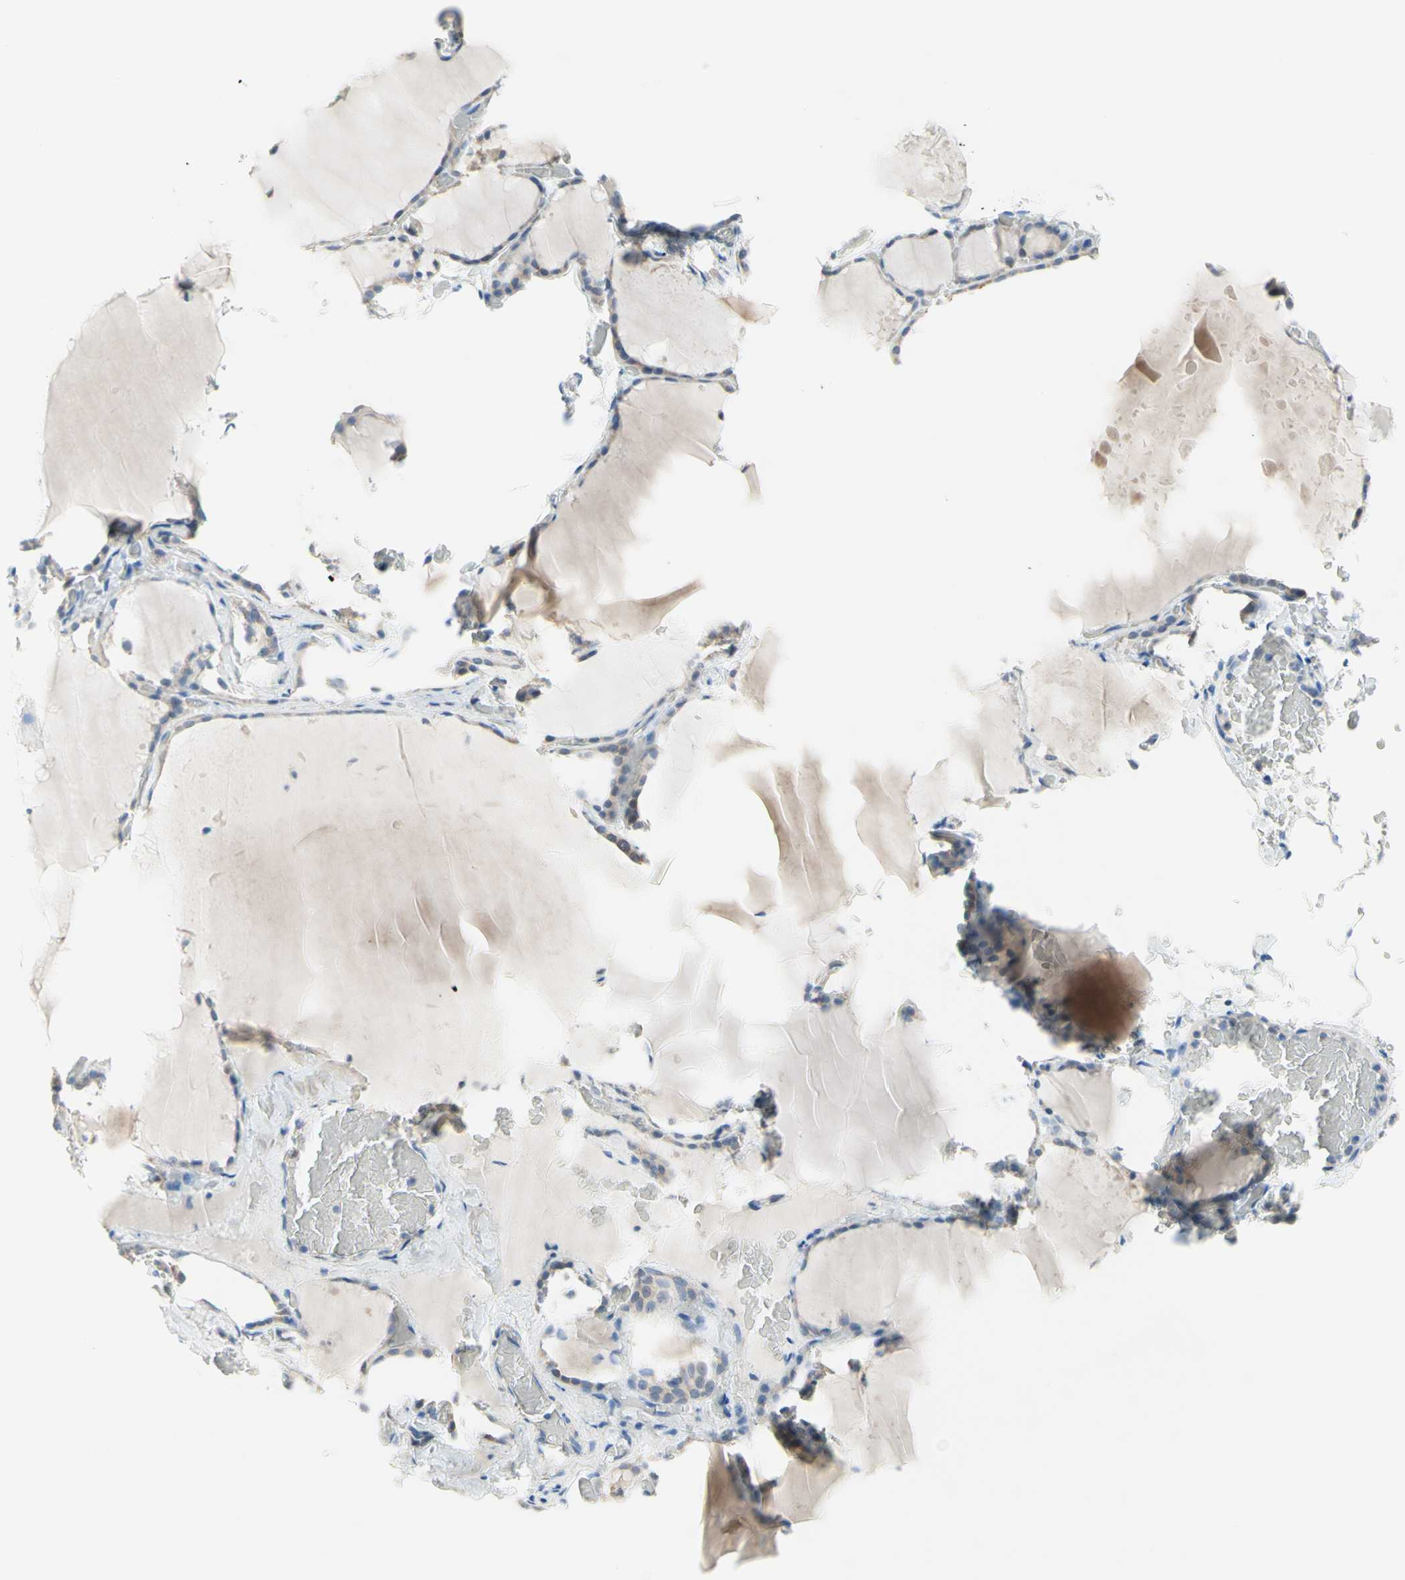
{"staining": {"intensity": "weak", "quantity": ">75%", "location": "cytoplasmic/membranous"}, "tissue": "thyroid gland", "cell_type": "Glandular cells", "image_type": "normal", "snomed": [{"axis": "morphology", "description": "Normal tissue, NOS"}, {"axis": "topography", "description": "Thyroid gland"}], "caption": "Immunohistochemical staining of unremarkable thyroid gland shows >75% levels of weak cytoplasmic/membranous protein staining in approximately >75% of glandular cells. The staining was performed using DAB (3,3'-diaminobenzidine), with brown indicating positive protein expression. Nuclei are stained blue with hematoxylin.", "gene": "MFF", "patient": {"sex": "female", "age": 22}}